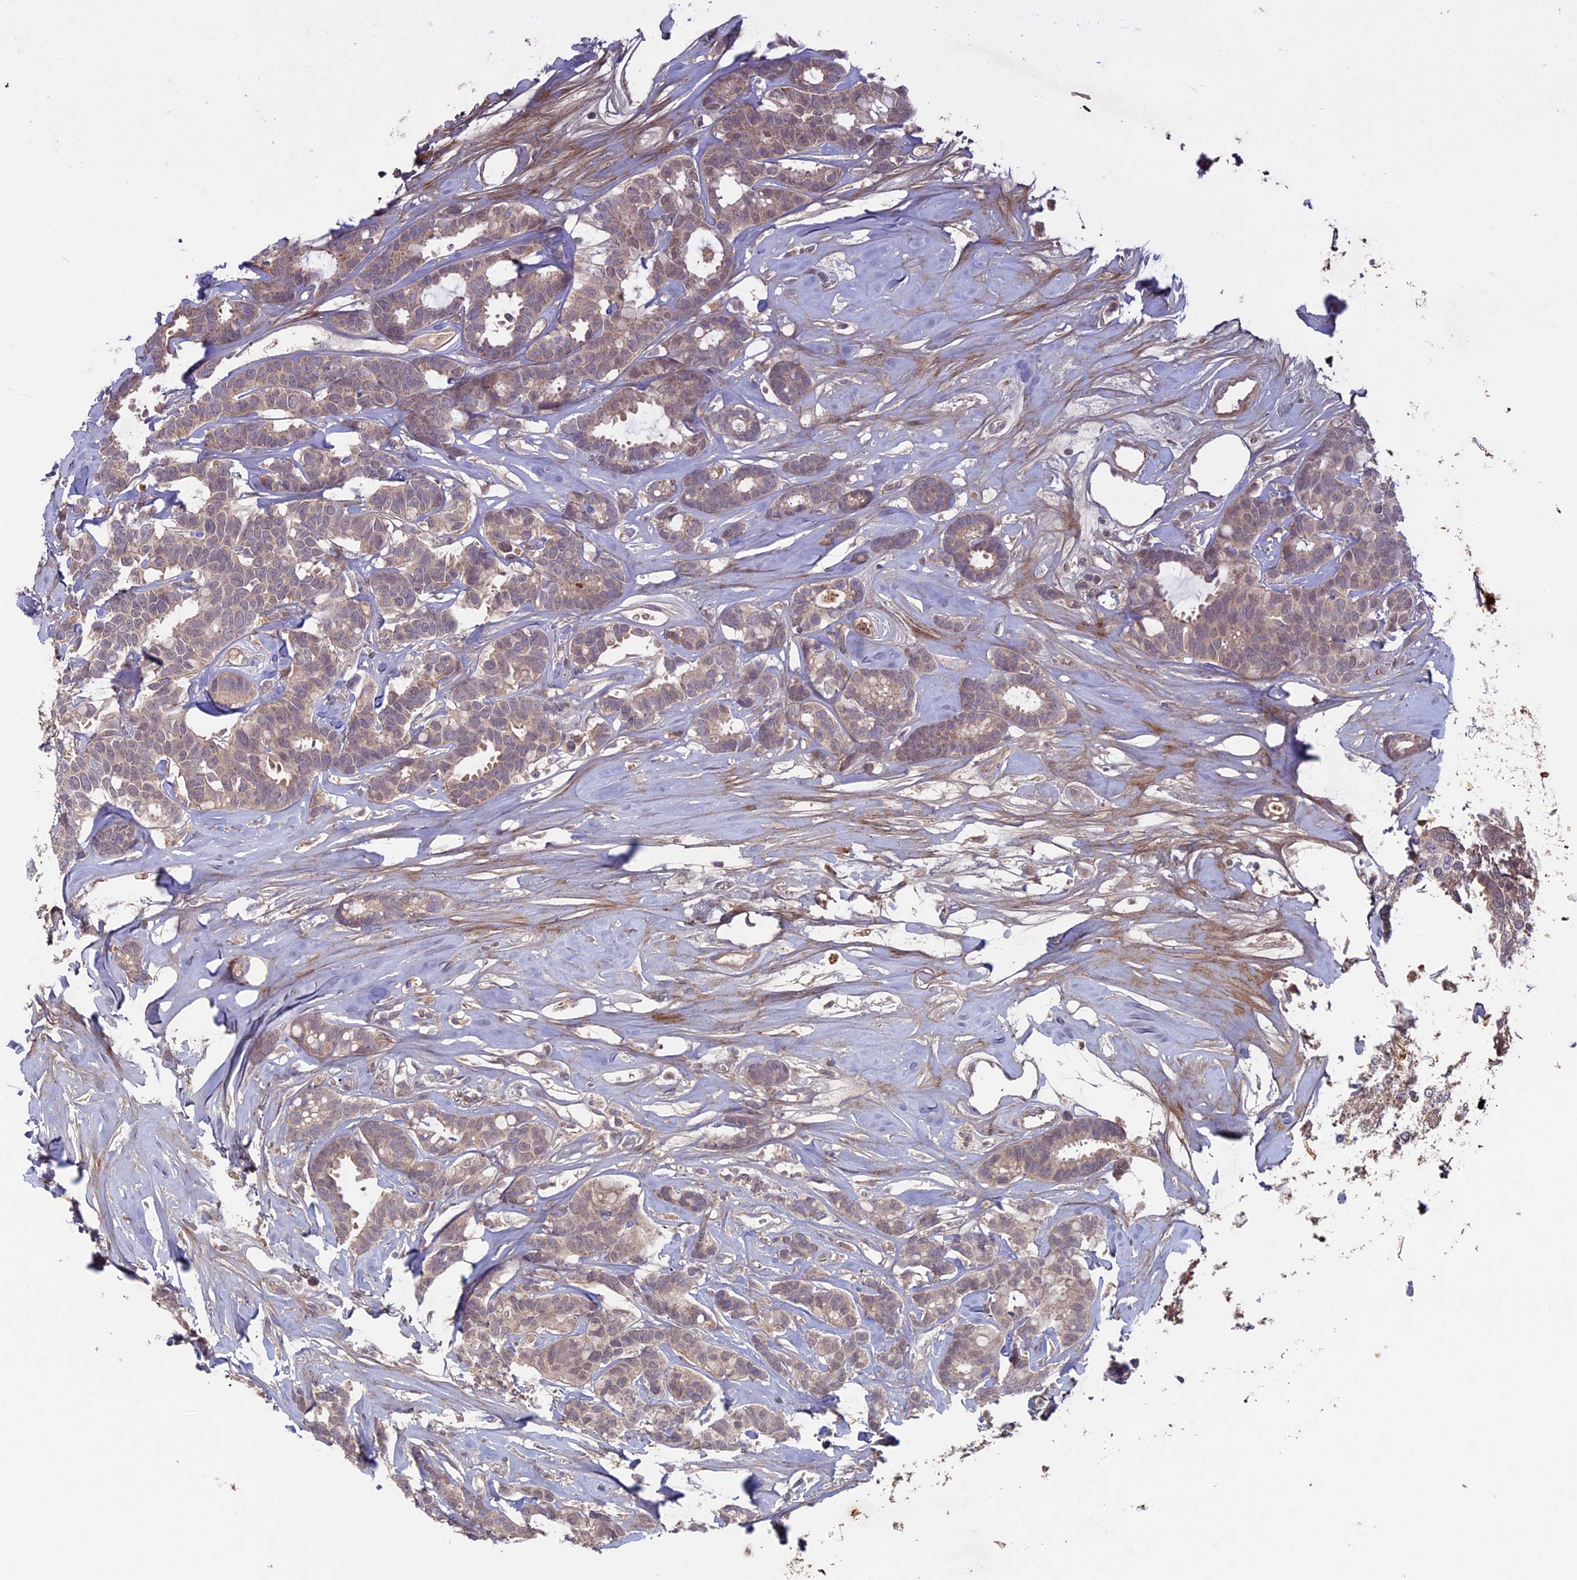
{"staining": {"intensity": "weak", "quantity": "25%-75%", "location": "cytoplasmic/membranous"}, "tissue": "breast cancer", "cell_type": "Tumor cells", "image_type": "cancer", "snomed": [{"axis": "morphology", "description": "Duct carcinoma"}, {"axis": "topography", "description": "Breast"}], "caption": "High-magnification brightfield microscopy of breast cancer (invasive ductal carcinoma) stained with DAB (brown) and counterstained with hematoxylin (blue). tumor cells exhibit weak cytoplasmic/membranous positivity is appreciated in approximately25%-75% of cells. Nuclei are stained in blue.", "gene": "RCCD1", "patient": {"sex": "female", "age": 87}}